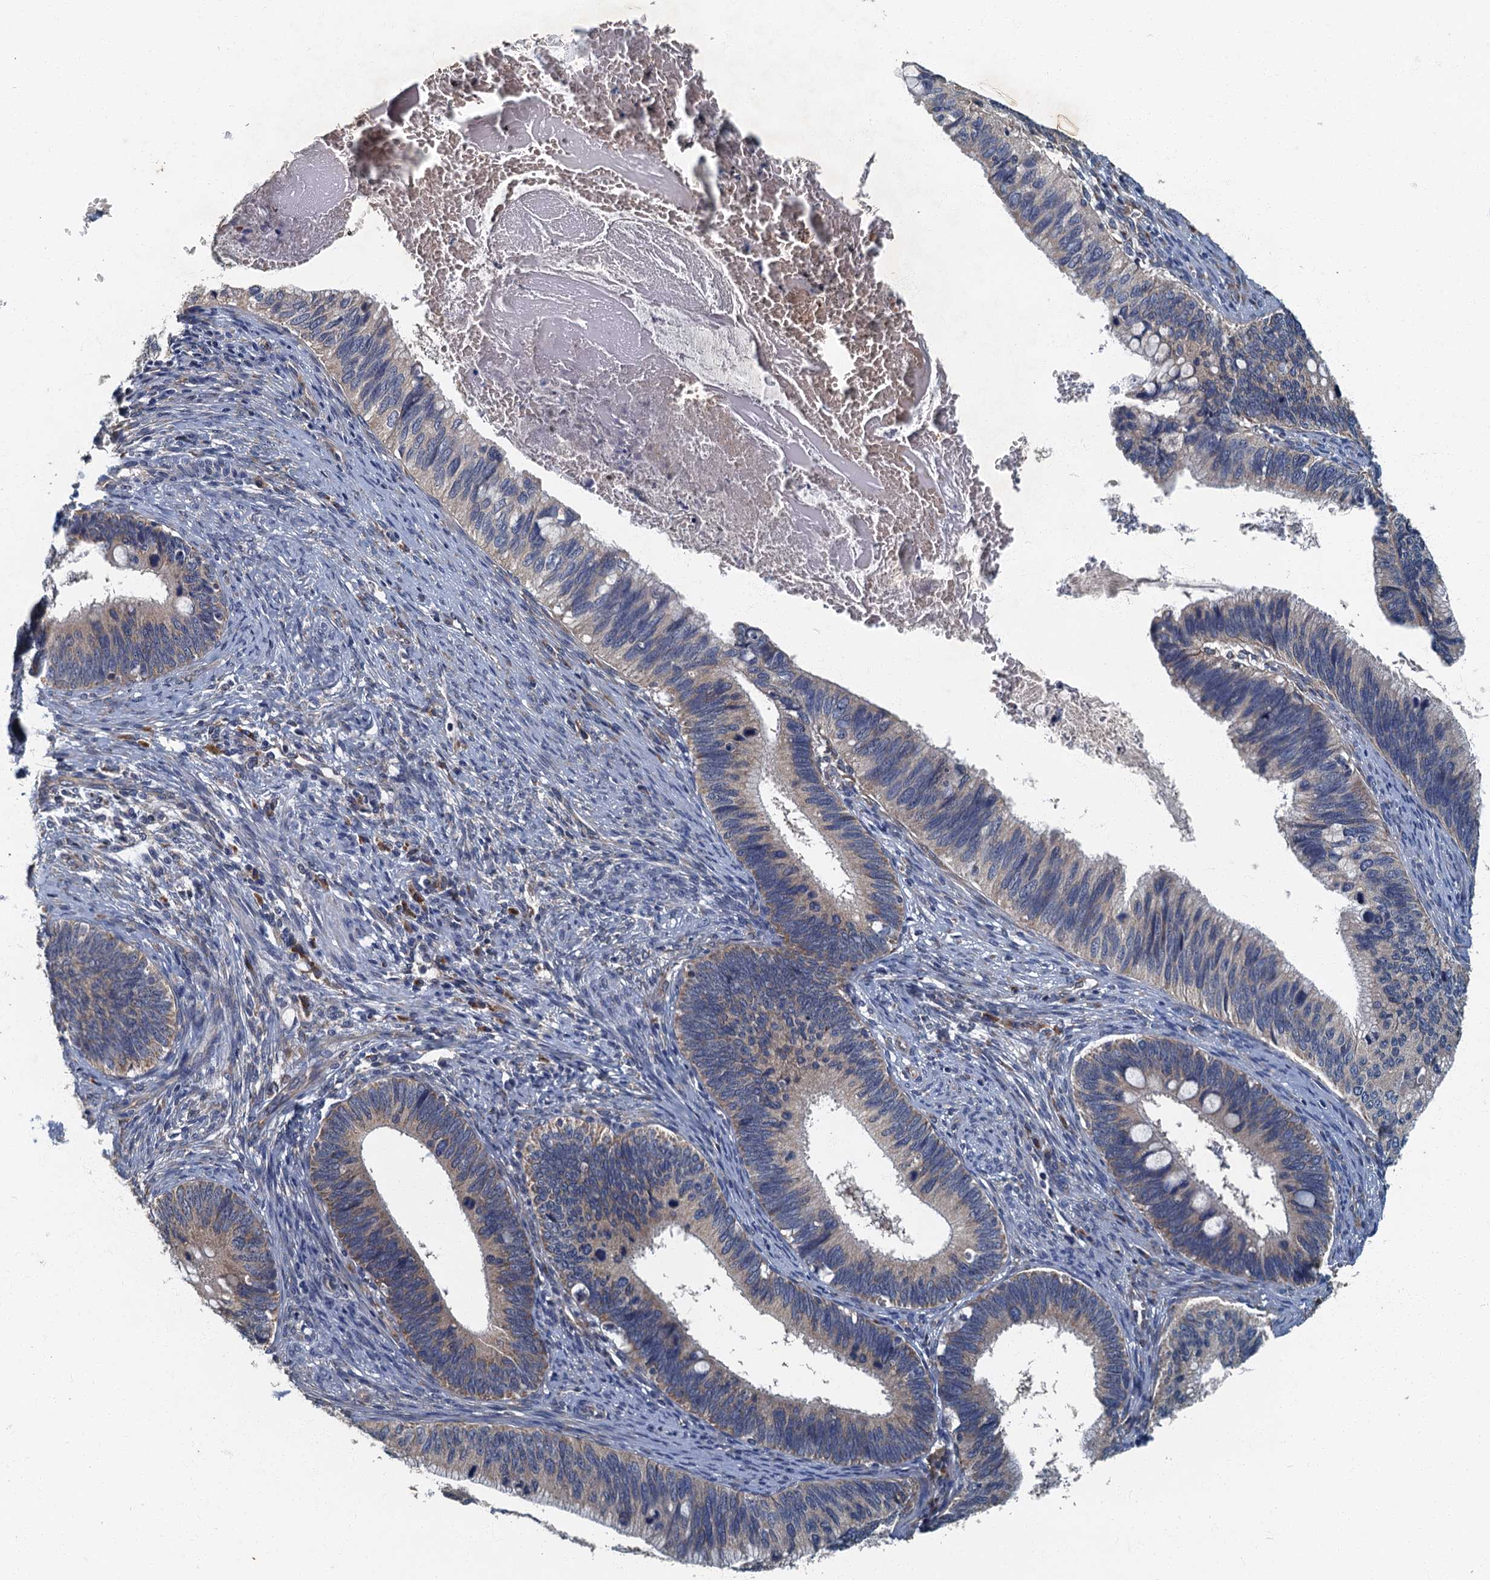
{"staining": {"intensity": "weak", "quantity": "25%-75%", "location": "cytoplasmic/membranous"}, "tissue": "cervical cancer", "cell_type": "Tumor cells", "image_type": "cancer", "snomed": [{"axis": "morphology", "description": "Adenocarcinoma, NOS"}, {"axis": "topography", "description": "Cervix"}], "caption": "This is an image of immunohistochemistry staining of cervical cancer (adenocarcinoma), which shows weak expression in the cytoplasmic/membranous of tumor cells.", "gene": "DDX49", "patient": {"sex": "female", "age": 42}}